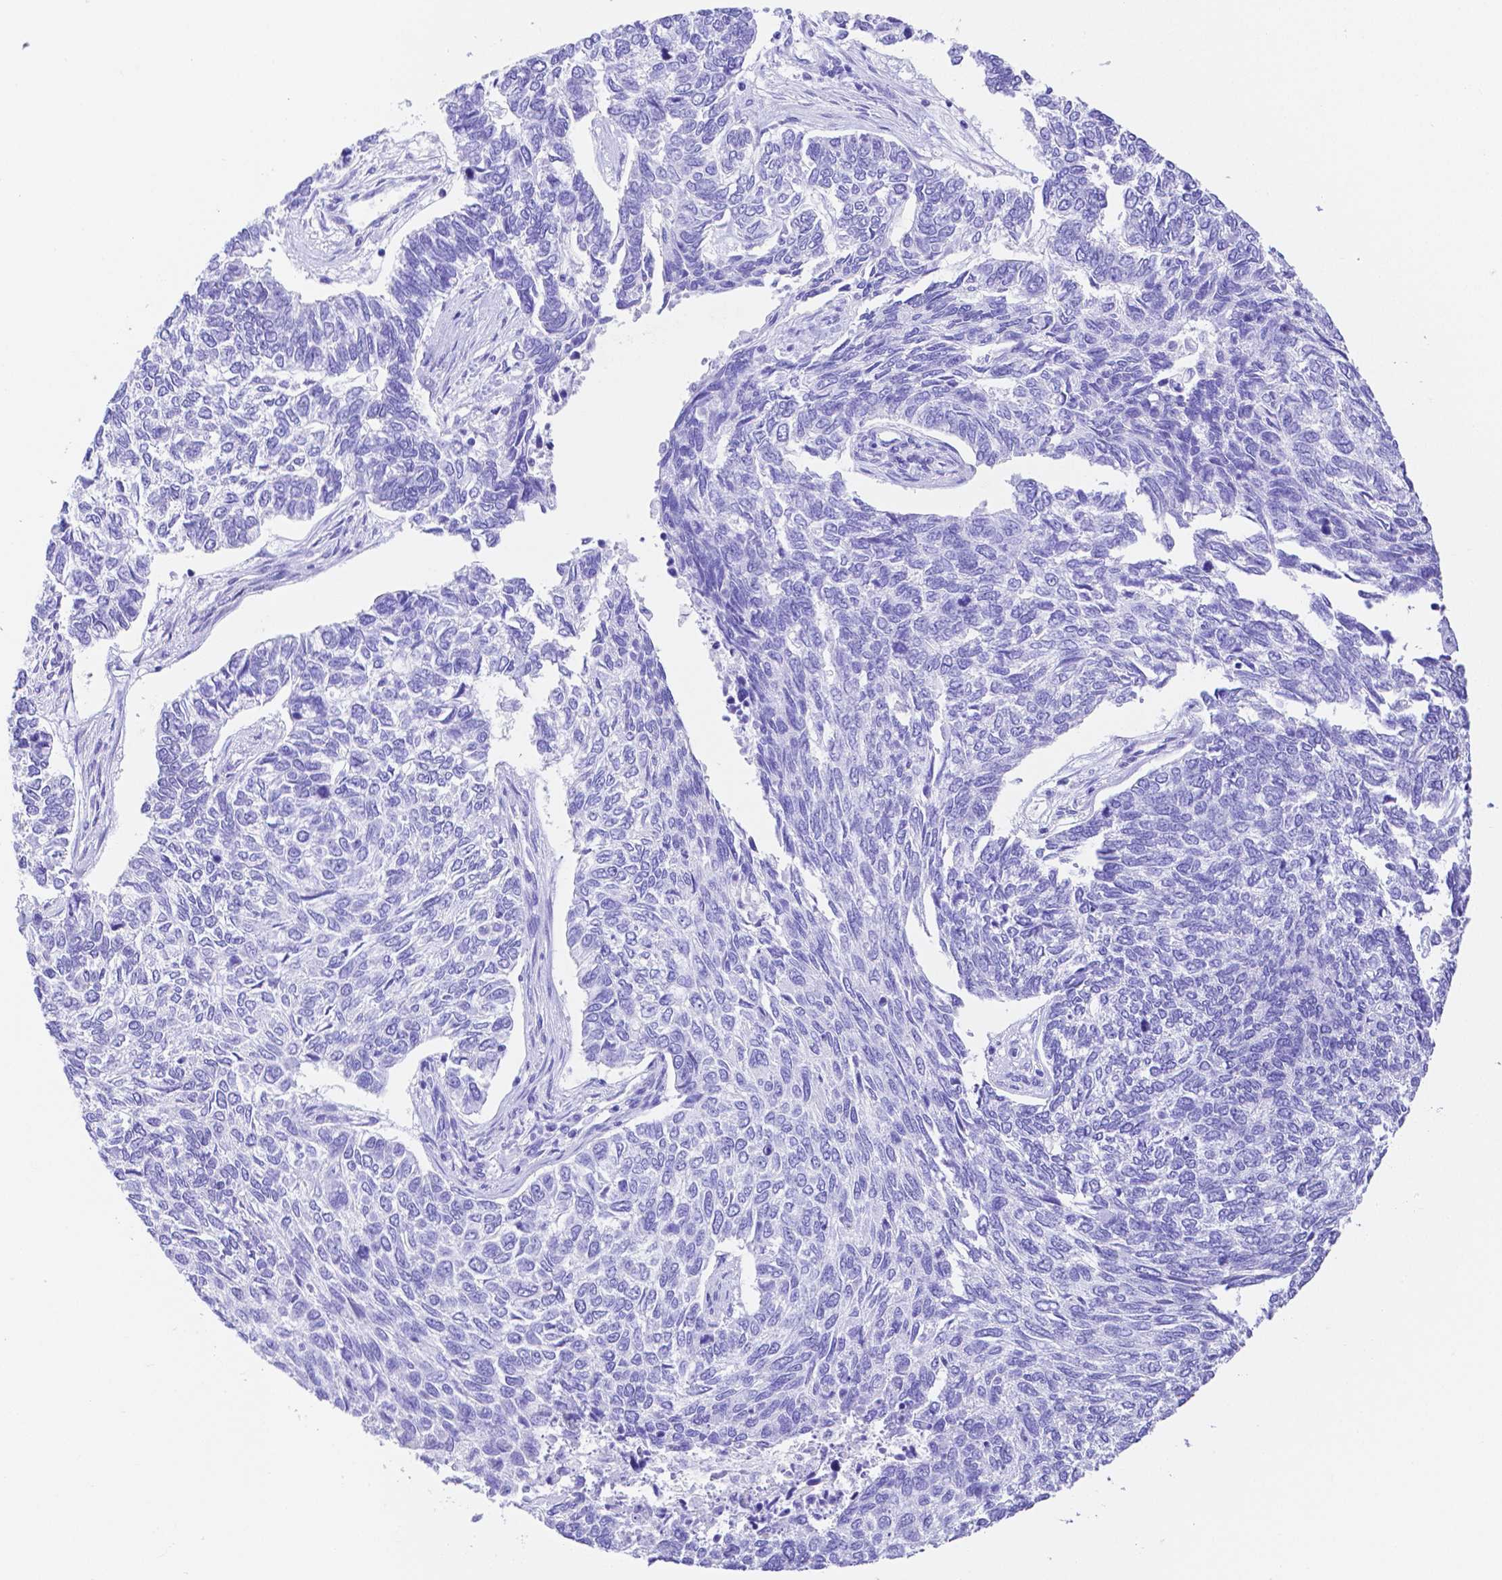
{"staining": {"intensity": "negative", "quantity": "none", "location": "none"}, "tissue": "skin cancer", "cell_type": "Tumor cells", "image_type": "cancer", "snomed": [{"axis": "morphology", "description": "Basal cell carcinoma"}, {"axis": "topography", "description": "Skin"}], "caption": "The photomicrograph exhibits no staining of tumor cells in skin cancer (basal cell carcinoma).", "gene": "SMR3A", "patient": {"sex": "female", "age": 65}}